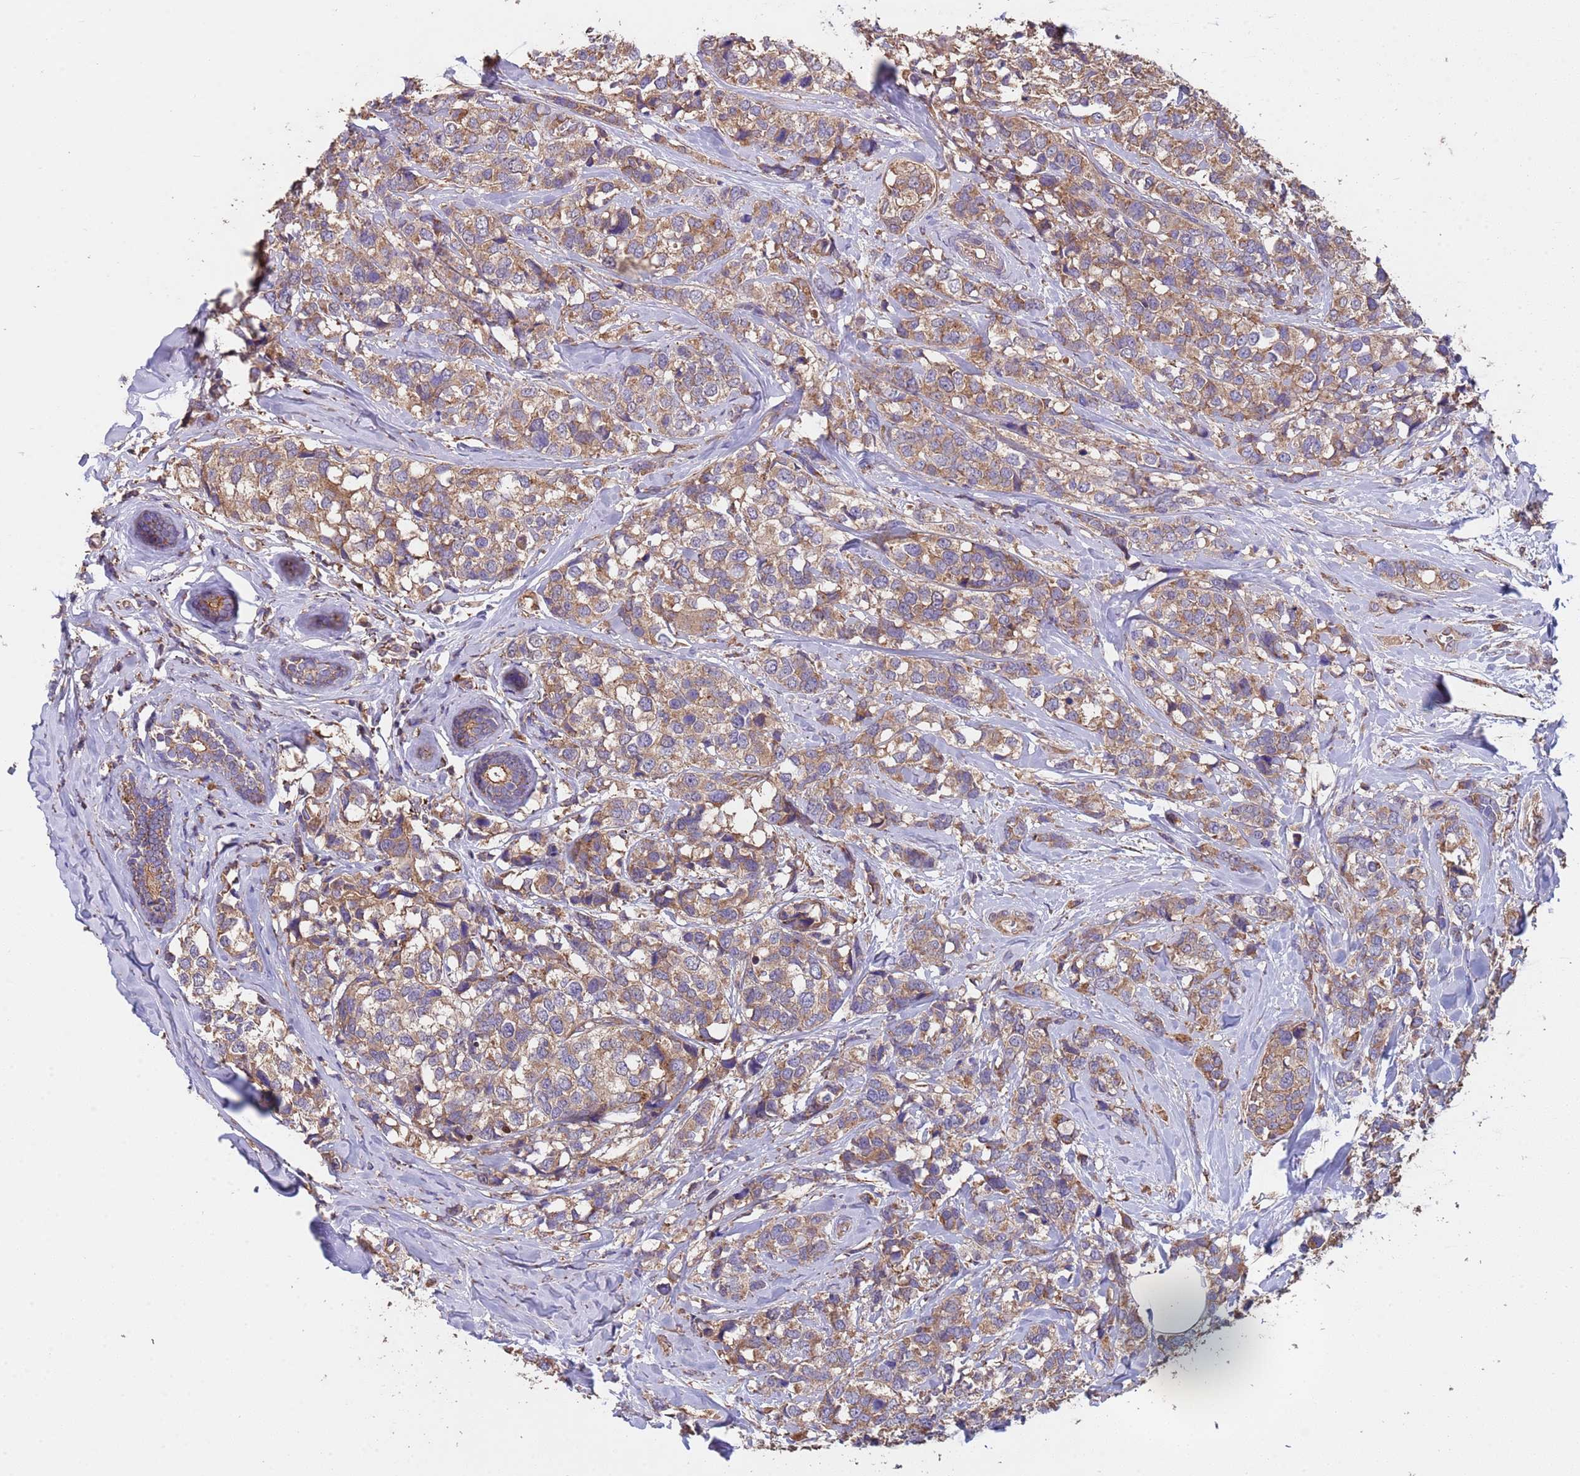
{"staining": {"intensity": "moderate", "quantity": ">75%", "location": "cytoplasmic/membranous"}, "tissue": "breast cancer", "cell_type": "Tumor cells", "image_type": "cancer", "snomed": [{"axis": "morphology", "description": "Lobular carcinoma"}, {"axis": "topography", "description": "Breast"}], "caption": "Immunohistochemistry (DAB (3,3'-diaminobenzidine)) staining of human breast lobular carcinoma exhibits moderate cytoplasmic/membranous protein positivity in approximately >75% of tumor cells.", "gene": "EEF1AKMT1", "patient": {"sex": "female", "age": 59}}